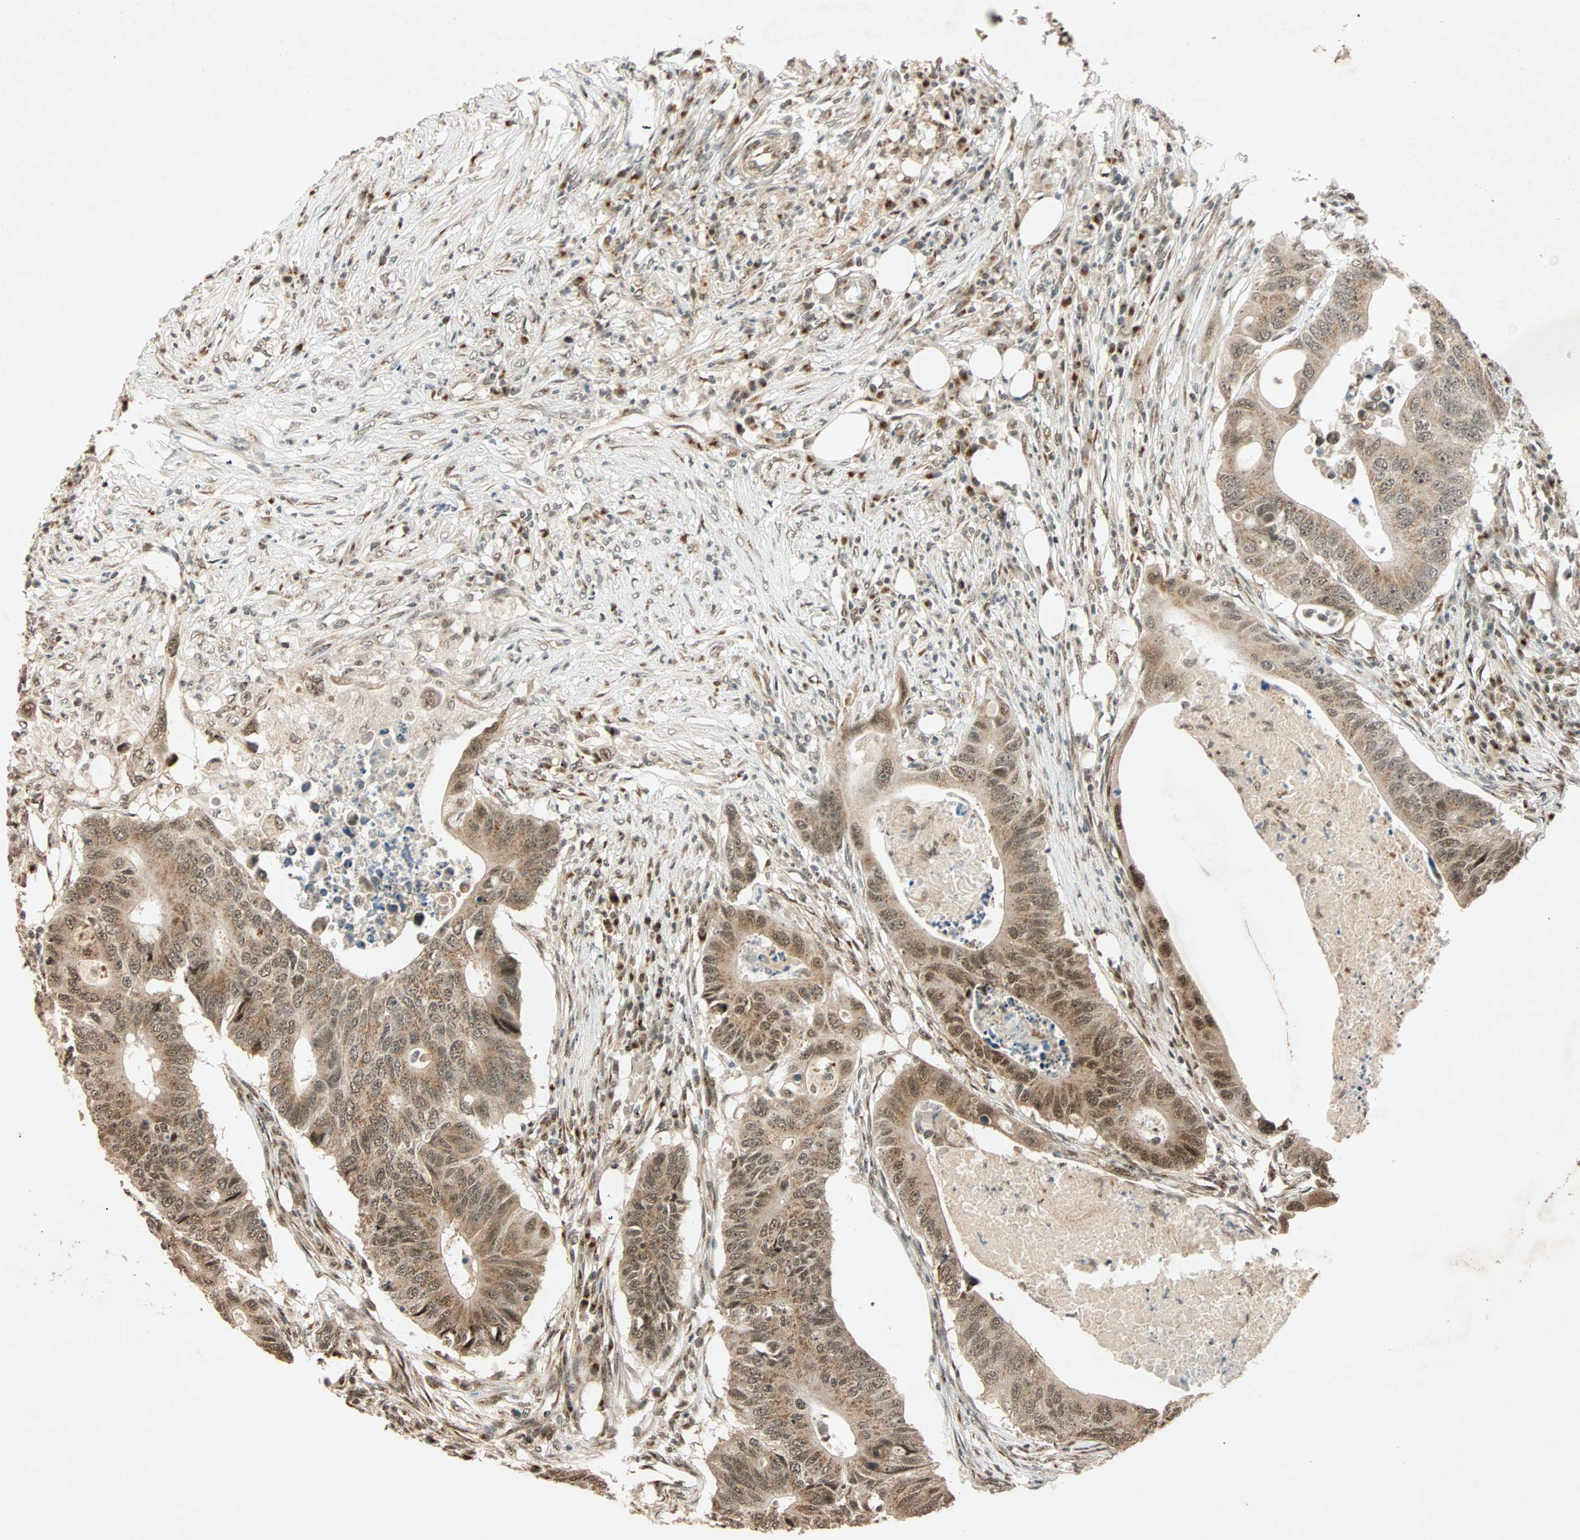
{"staining": {"intensity": "weak", "quantity": ">75%", "location": "cytoplasmic/membranous"}, "tissue": "colorectal cancer", "cell_type": "Tumor cells", "image_type": "cancer", "snomed": [{"axis": "morphology", "description": "Adenocarcinoma, NOS"}, {"axis": "topography", "description": "Colon"}], "caption": "Weak cytoplasmic/membranous positivity for a protein is appreciated in approximately >75% of tumor cells of colorectal cancer using IHC.", "gene": "PRDM2", "patient": {"sex": "male", "age": 71}}